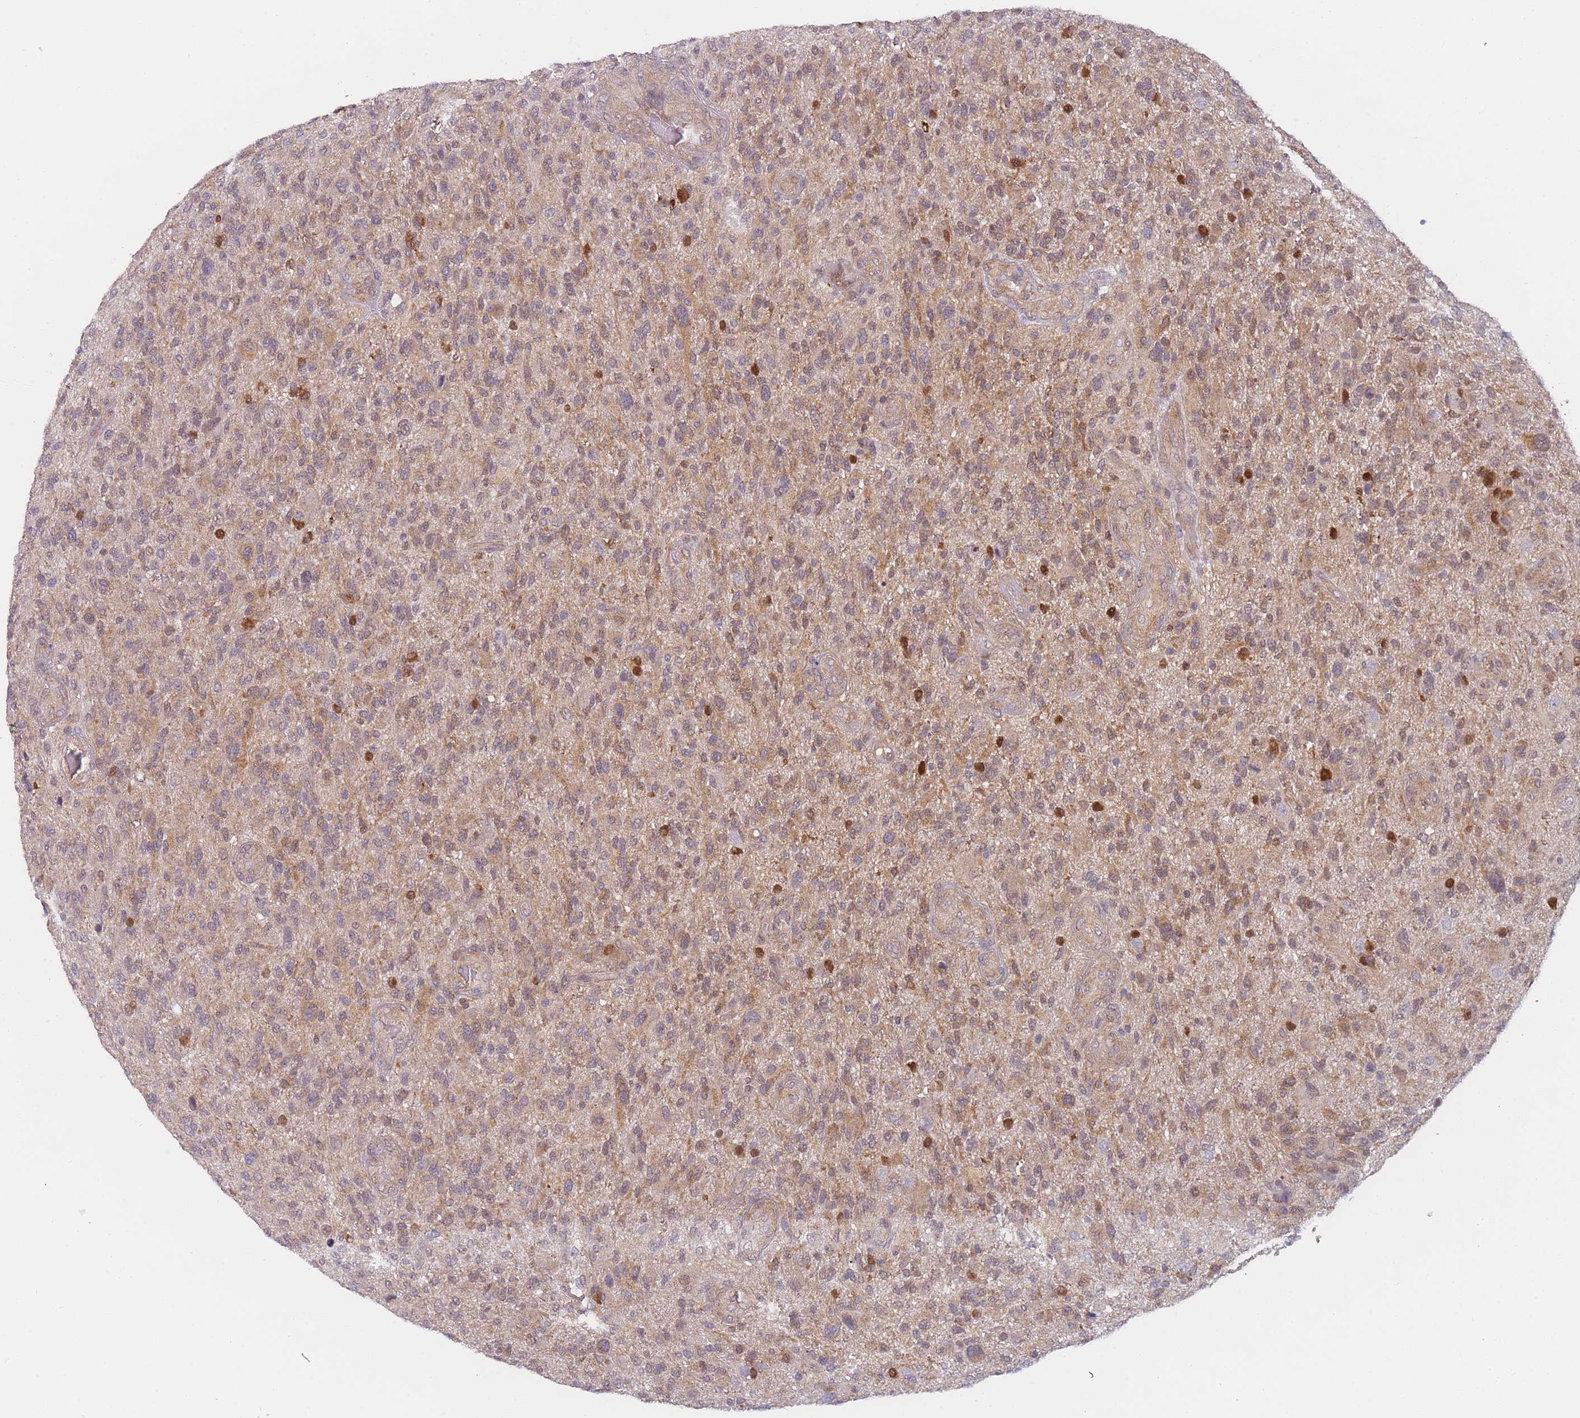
{"staining": {"intensity": "weak", "quantity": "25%-75%", "location": "cytoplasmic/membranous"}, "tissue": "glioma", "cell_type": "Tumor cells", "image_type": "cancer", "snomed": [{"axis": "morphology", "description": "Glioma, malignant, High grade"}, {"axis": "topography", "description": "Brain"}], "caption": "Glioma stained with a brown dye exhibits weak cytoplasmic/membranous positive staining in approximately 25%-75% of tumor cells.", "gene": "MRI1", "patient": {"sex": "male", "age": 47}}